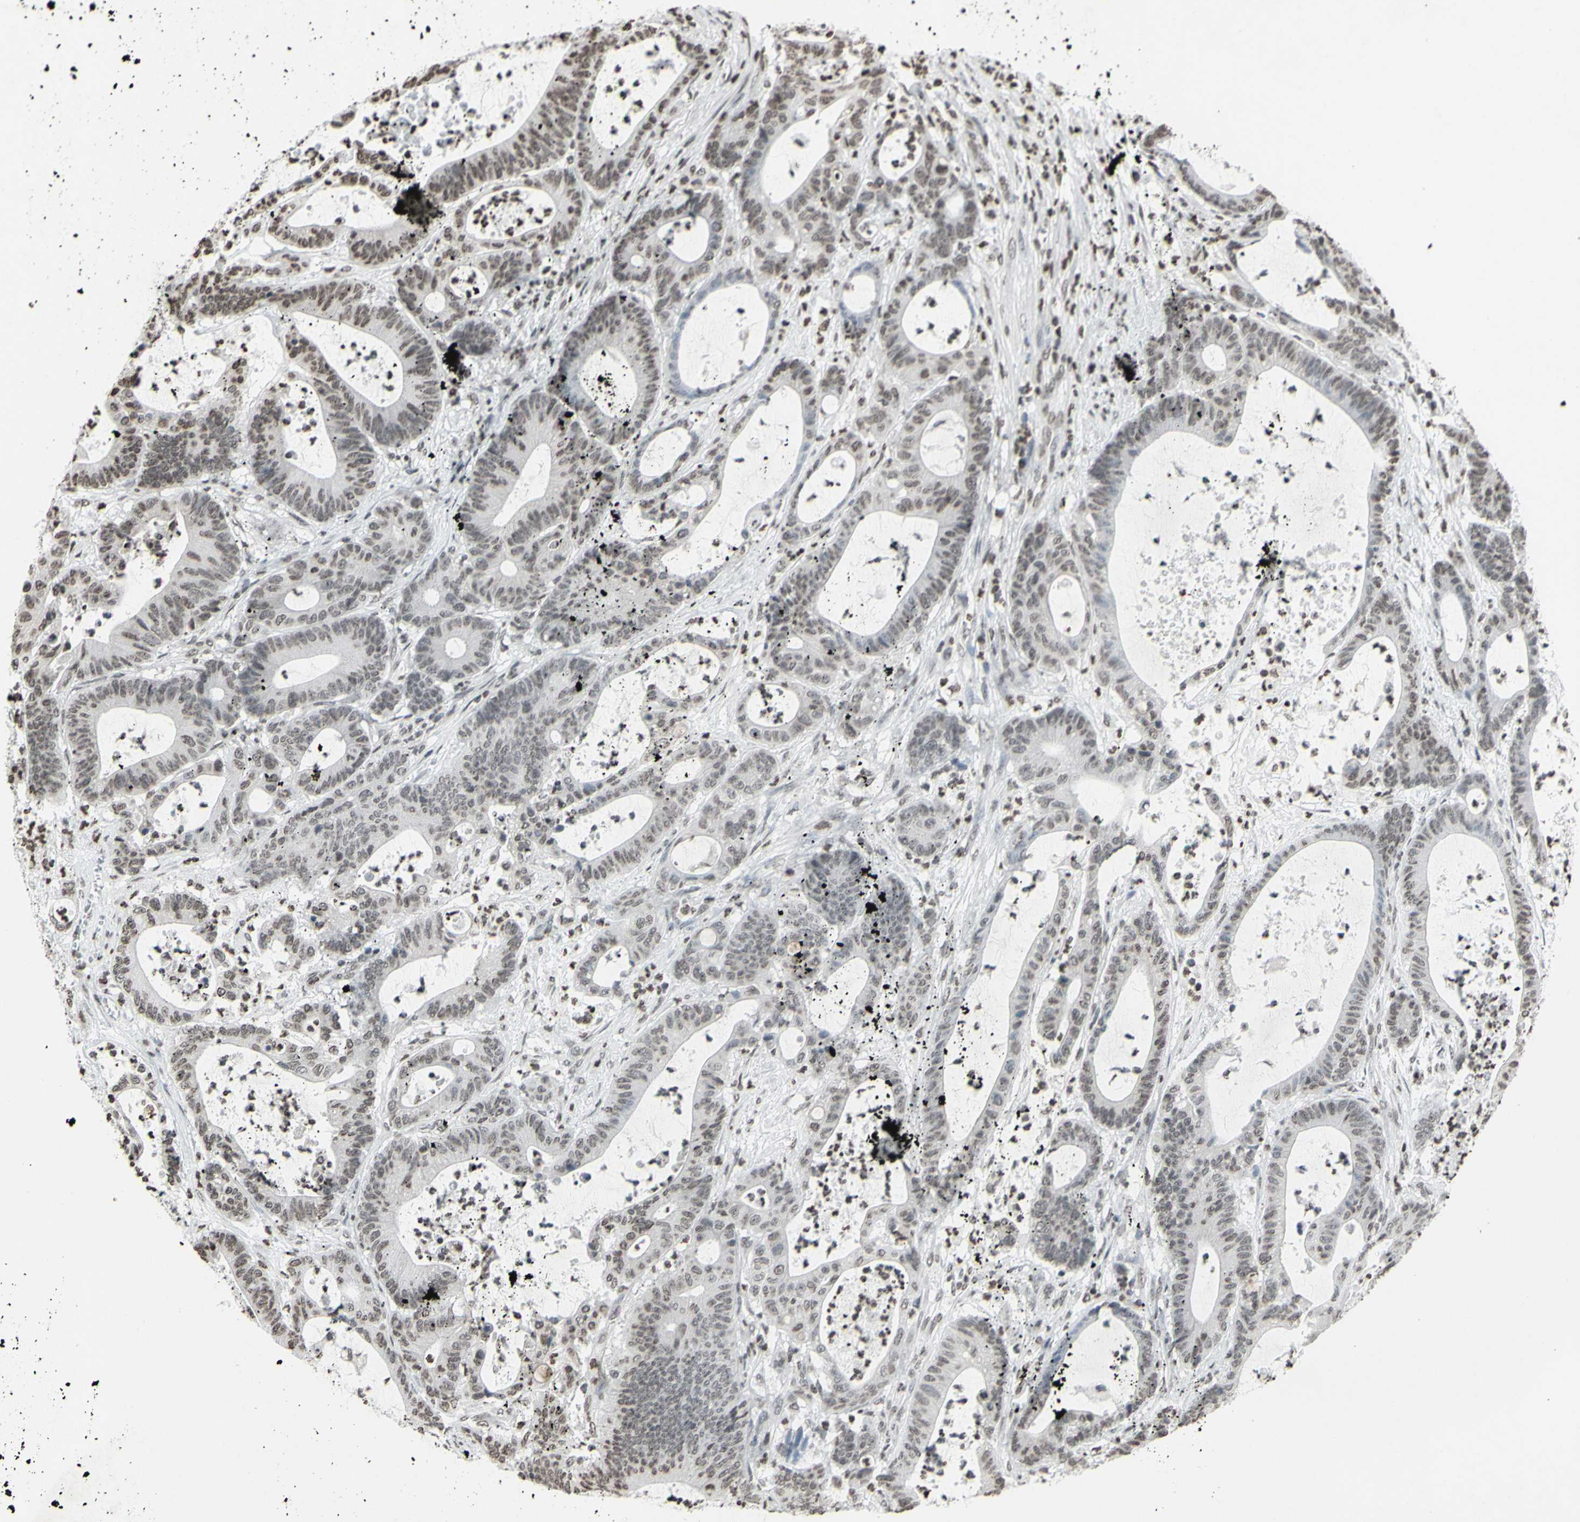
{"staining": {"intensity": "weak", "quantity": "25%-75%", "location": "nuclear"}, "tissue": "colorectal cancer", "cell_type": "Tumor cells", "image_type": "cancer", "snomed": [{"axis": "morphology", "description": "Adenocarcinoma, NOS"}, {"axis": "topography", "description": "Colon"}], "caption": "Weak nuclear positivity is present in about 25%-75% of tumor cells in colorectal cancer (adenocarcinoma).", "gene": "CD79B", "patient": {"sex": "female", "age": 84}}